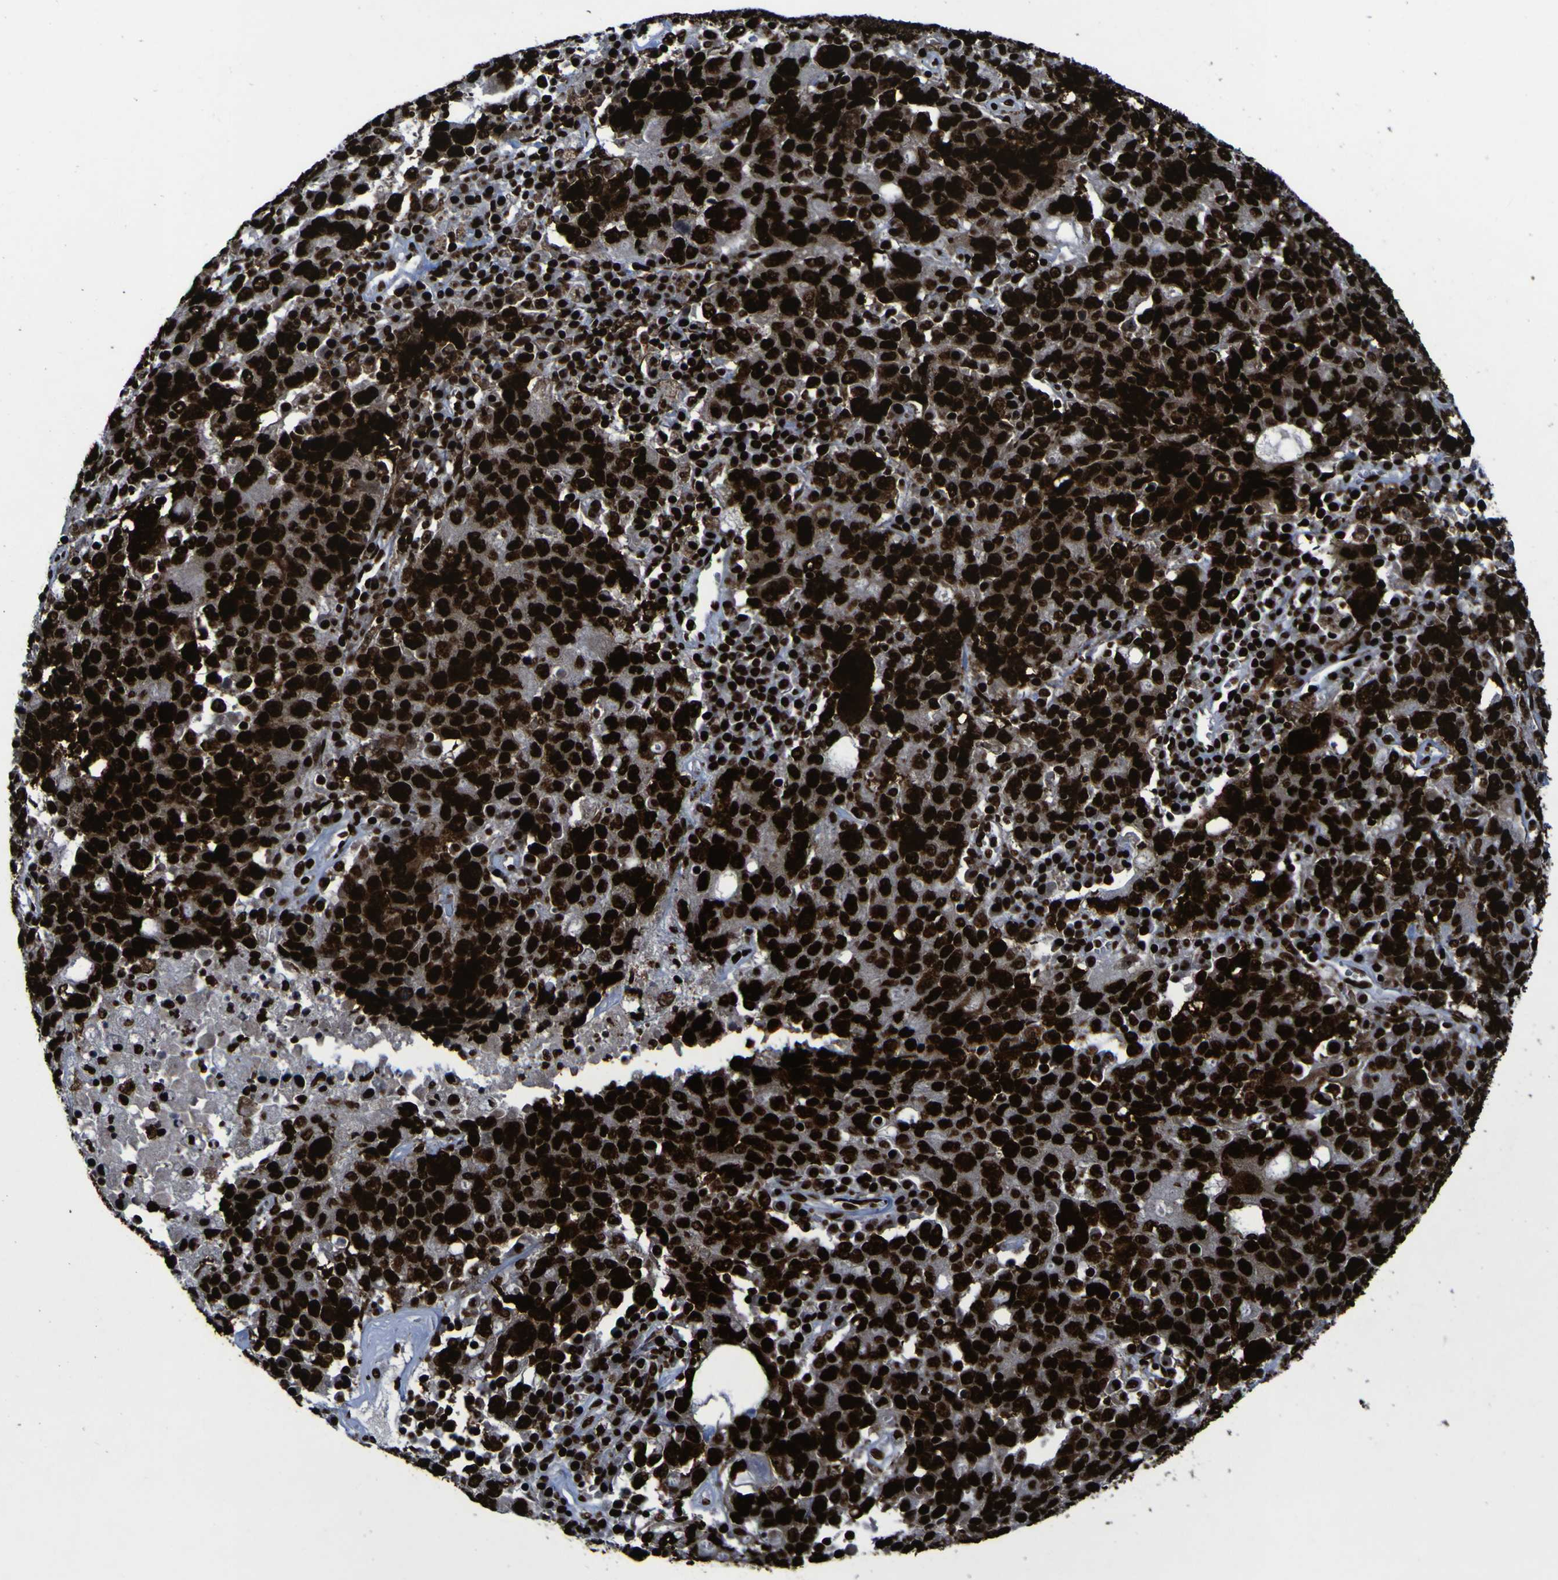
{"staining": {"intensity": "strong", "quantity": ">75%", "location": "nuclear"}, "tissue": "ovarian cancer", "cell_type": "Tumor cells", "image_type": "cancer", "snomed": [{"axis": "morphology", "description": "Carcinoma, endometroid"}, {"axis": "topography", "description": "Ovary"}], "caption": "Ovarian cancer was stained to show a protein in brown. There is high levels of strong nuclear expression in approximately >75% of tumor cells.", "gene": "NPM1", "patient": {"sex": "female", "age": 62}}